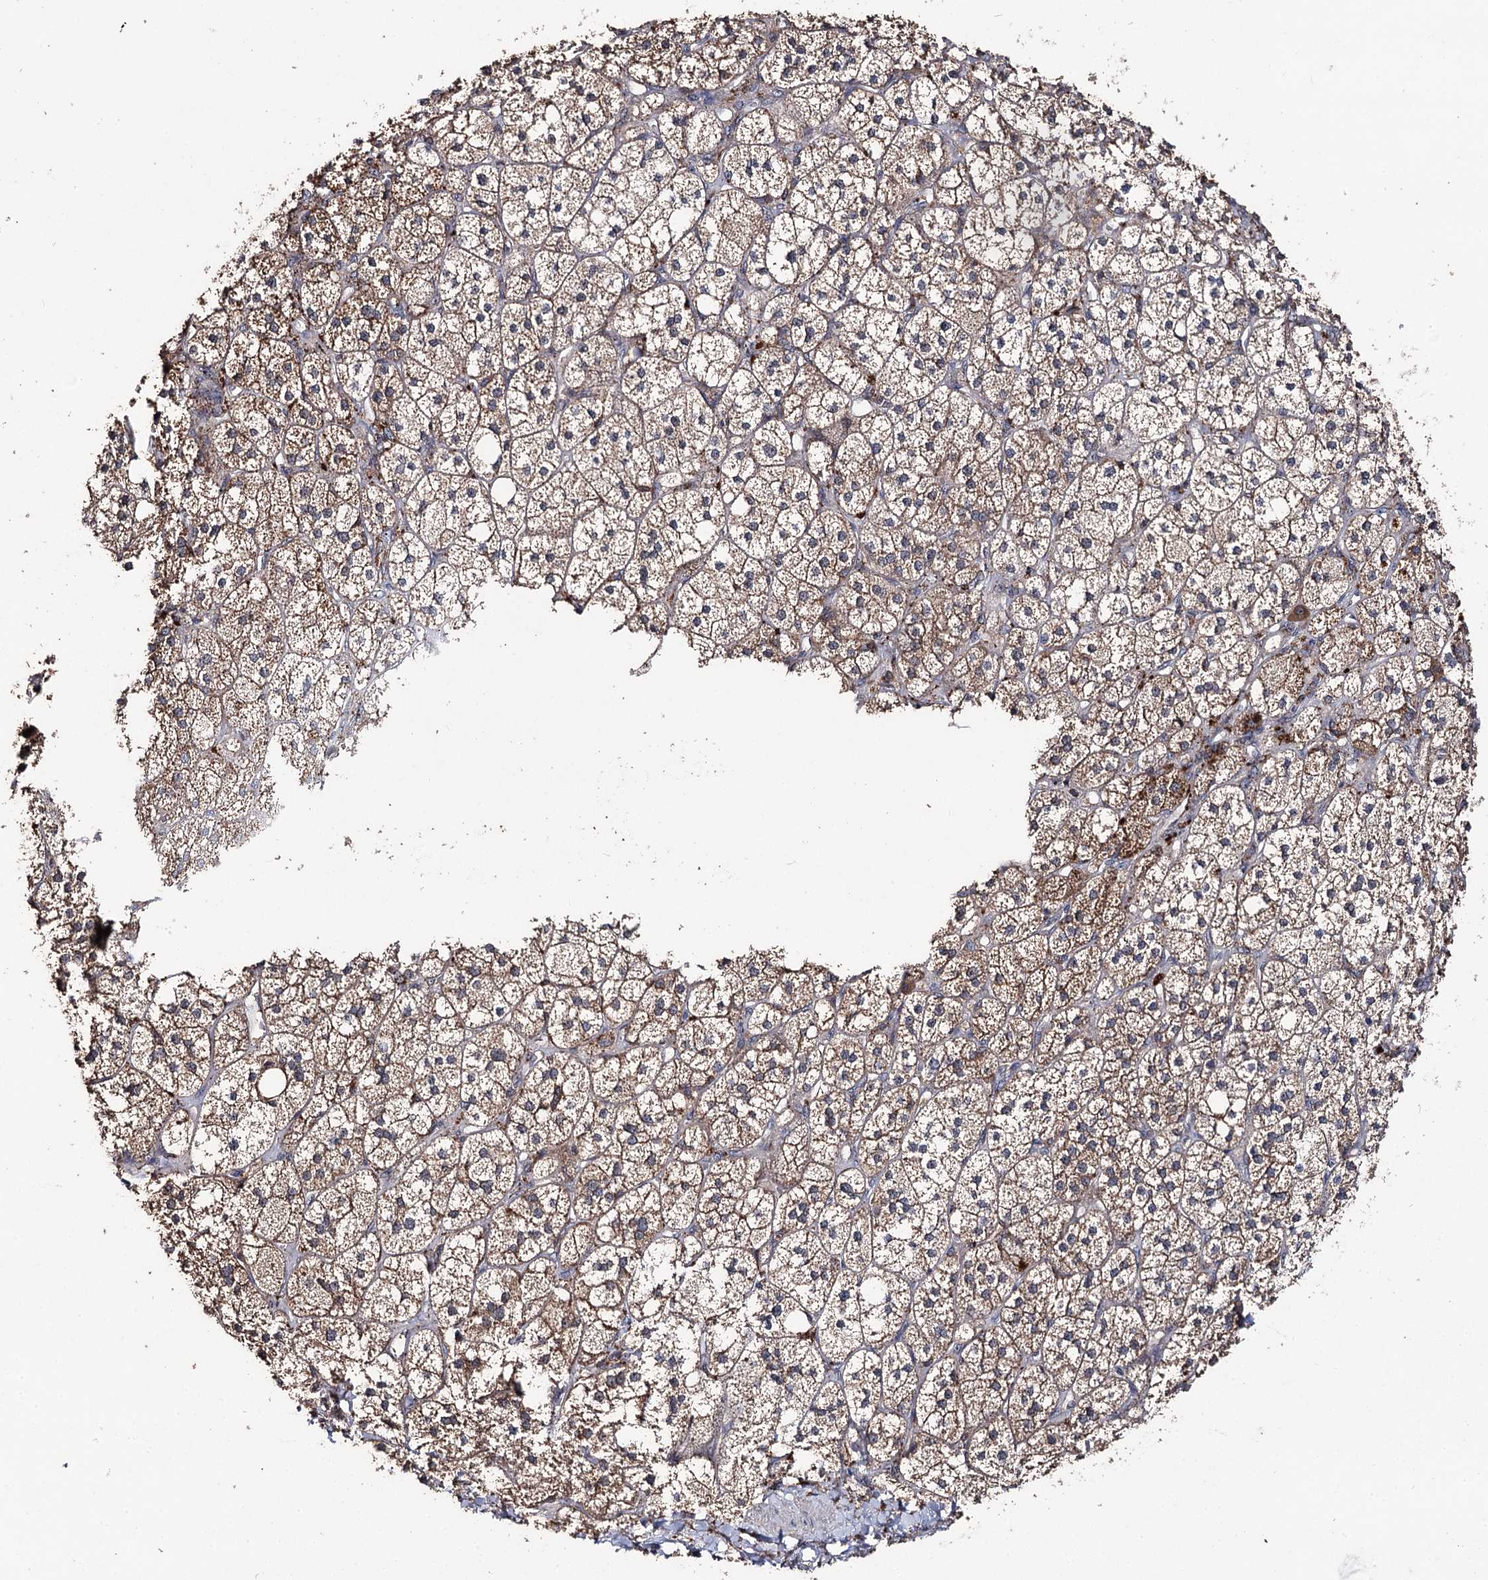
{"staining": {"intensity": "strong", "quantity": "25%-75%", "location": "cytoplasmic/membranous"}, "tissue": "adrenal gland", "cell_type": "Glandular cells", "image_type": "normal", "snomed": [{"axis": "morphology", "description": "Normal tissue, NOS"}, {"axis": "topography", "description": "Adrenal gland"}], "caption": "A photomicrograph of adrenal gland stained for a protein reveals strong cytoplasmic/membranous brown staining in glandular cells.", "gene": "FAM53B", "patient": {"sex": "male", "age": 61}}